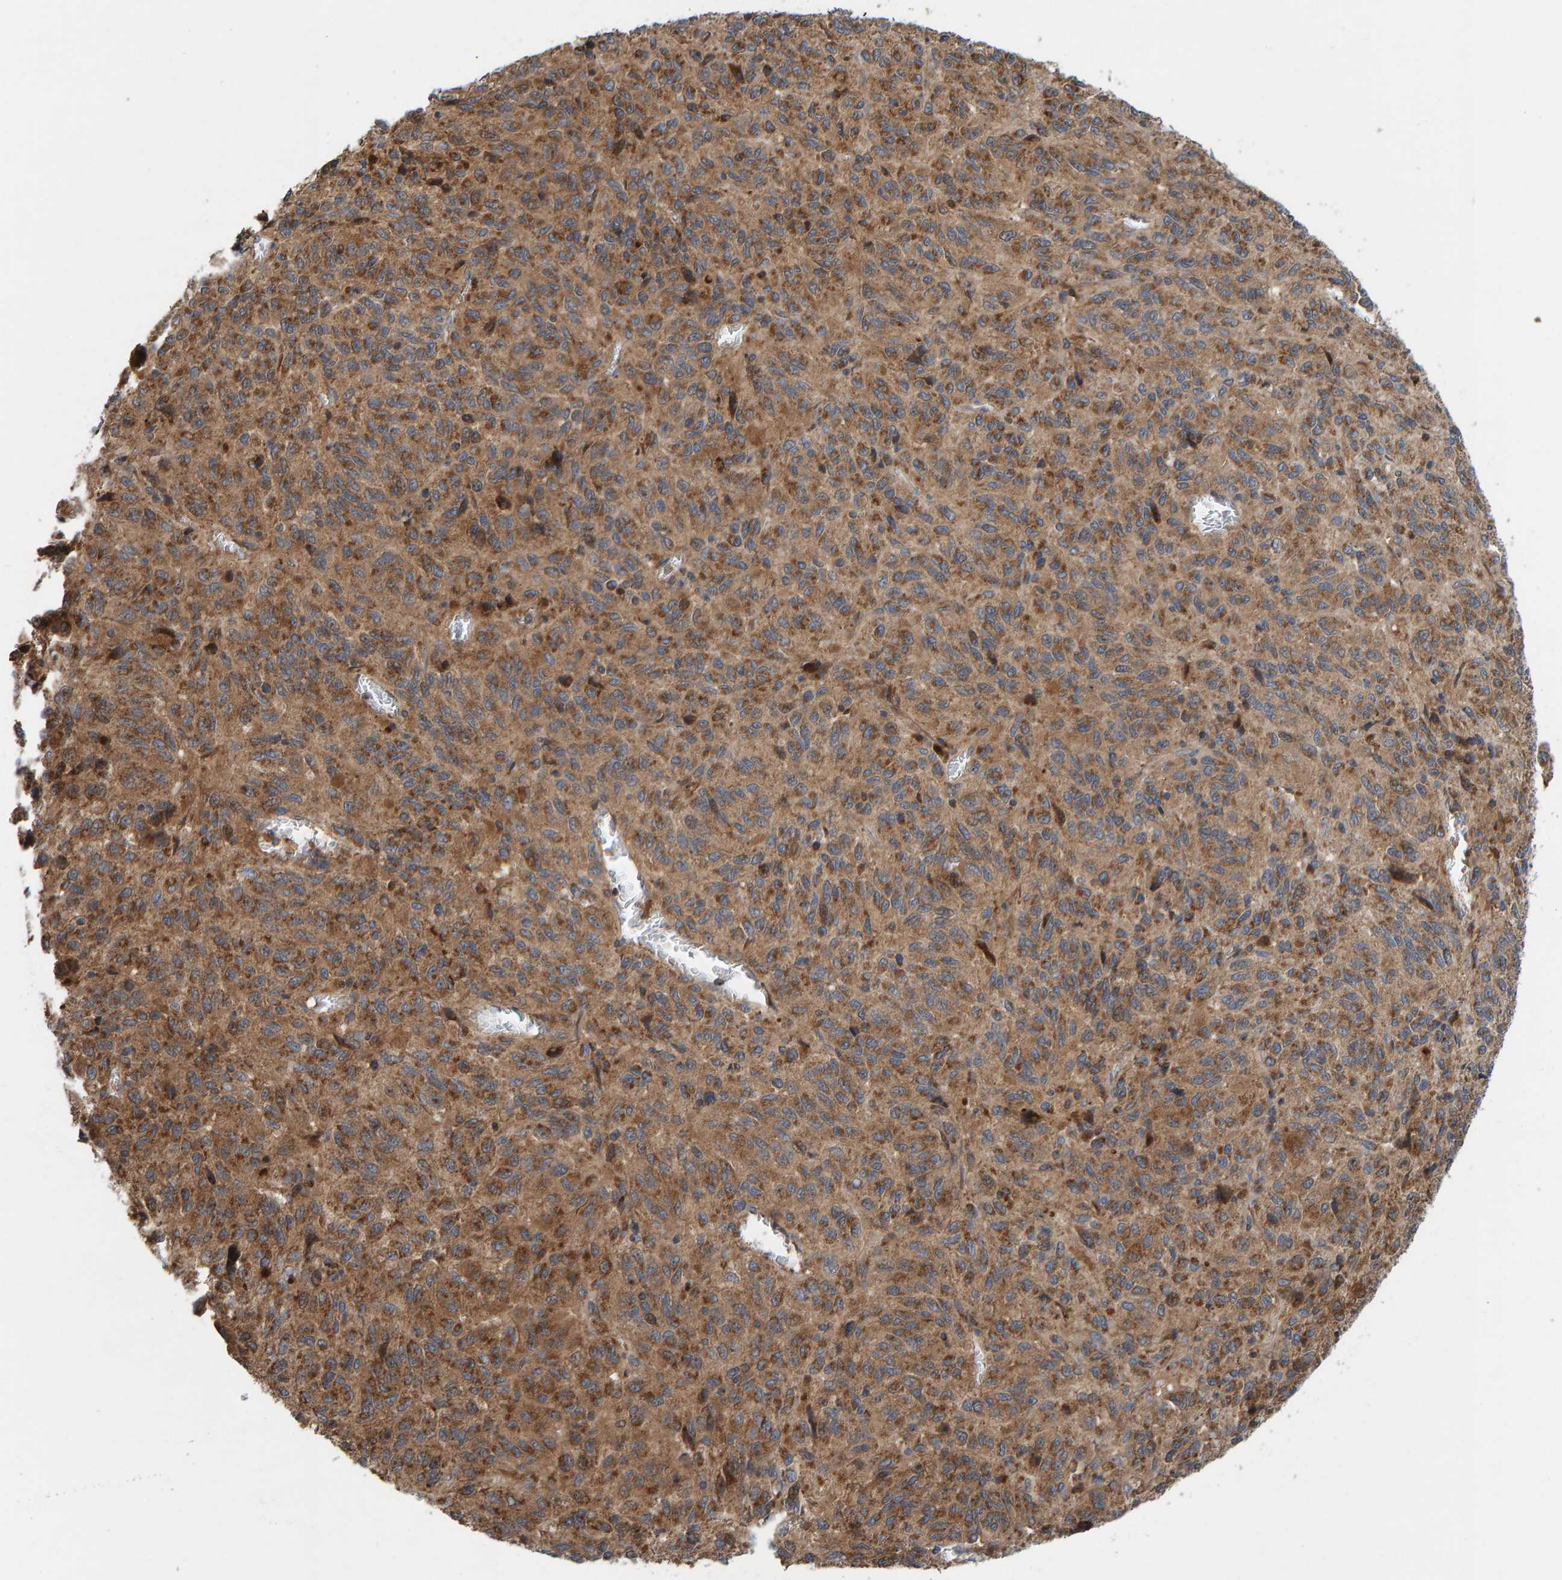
{"staining": {"intensity": "moderate", "quantity": ">75%", "location": "cytoplasmic/membranous"}, "tissue": "melanoma", "cell_type": "Tumor cells", "image_type": "cancer", "snomed": [{"axis": "morphology", "description": "Malignant melanoma, Metastatic site"}, {"axis": "topography", "description": "Lung"}], "caption": "Protein expression analysis of malignant melanoma (metastatic site) exhibits moderate cytoplasmic/membranous staining in about >75% of tumor cells.", "gene": "KIAA0753", "patient": {"sex": "male", "age": 64}}